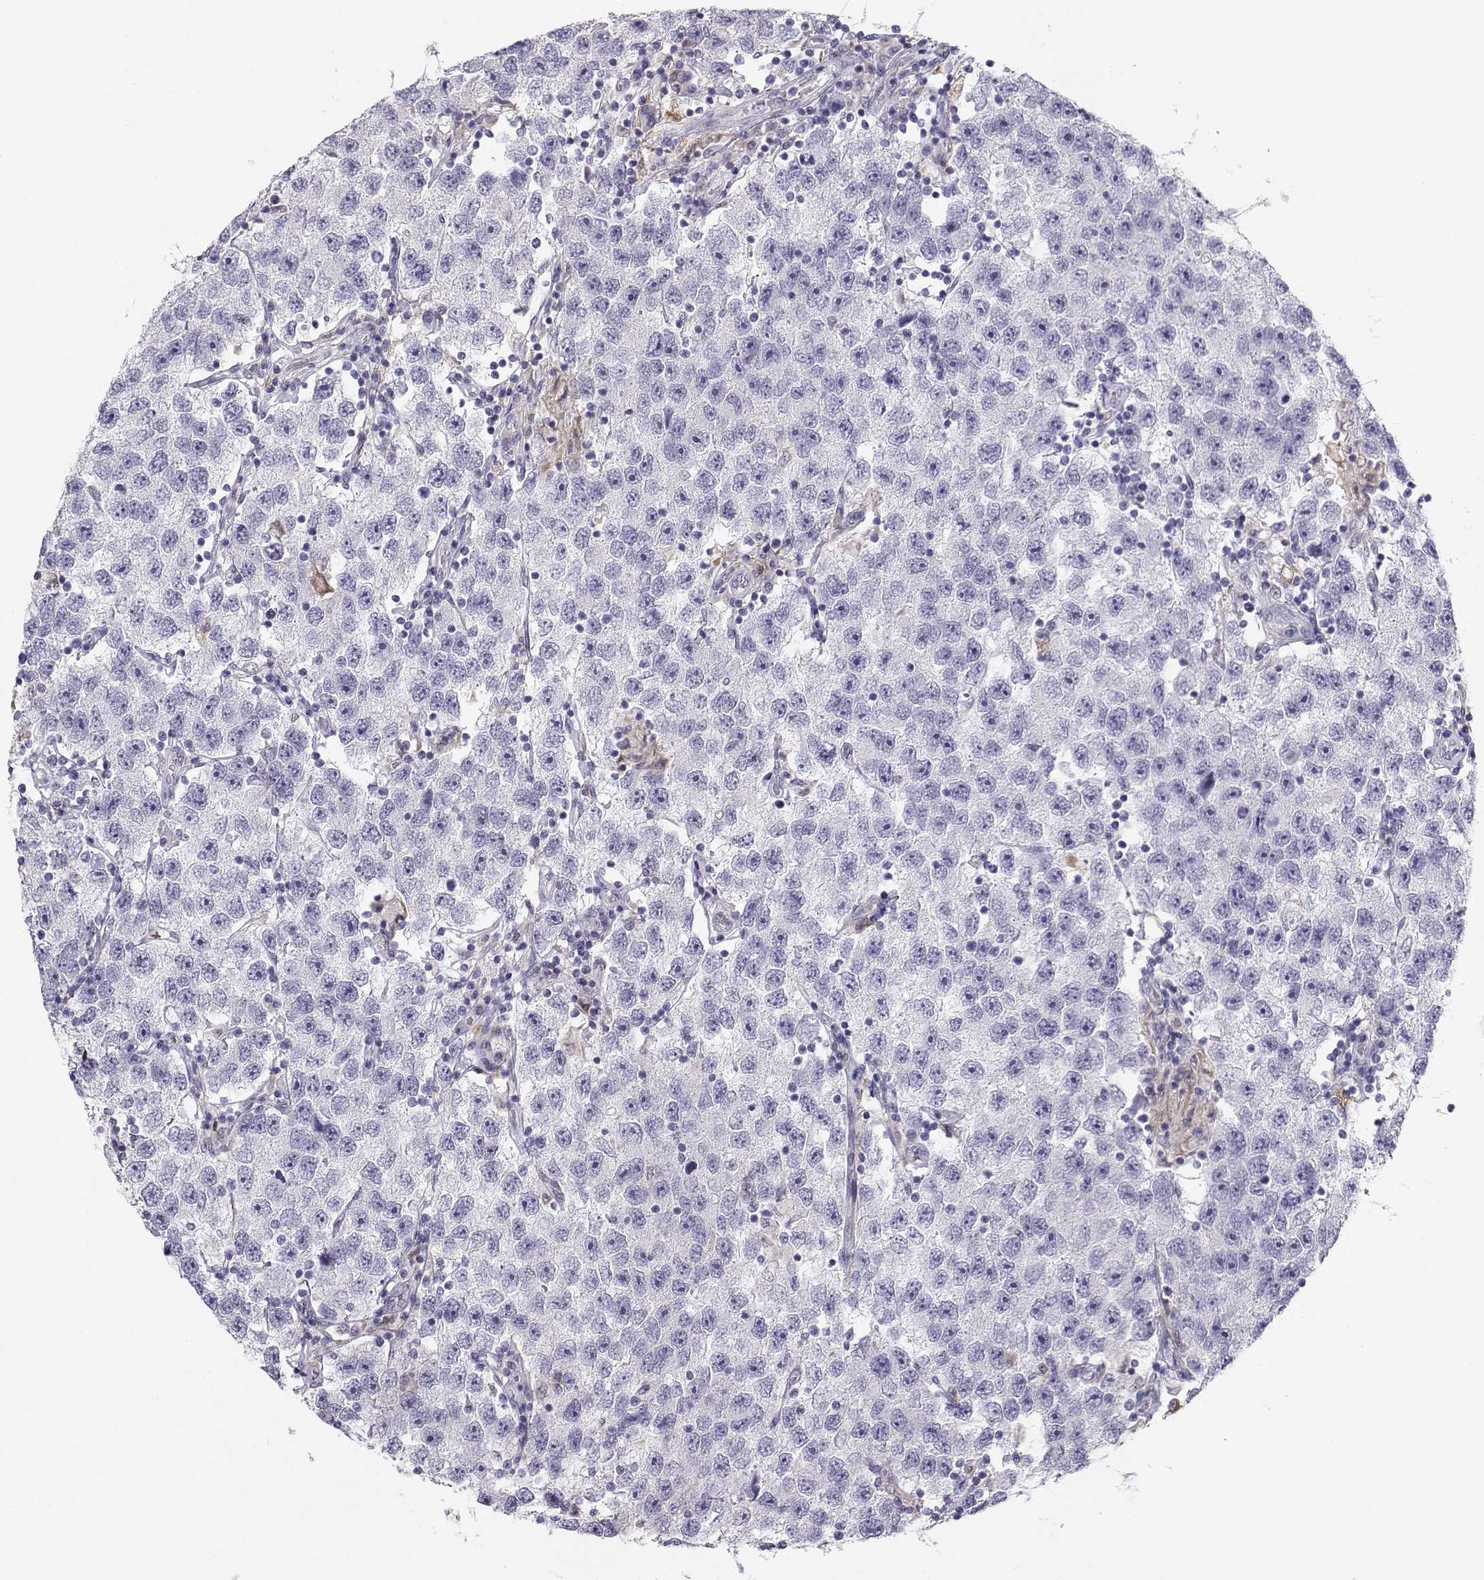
{"staining": {"intensity": "negative", "quantity": "none", "location": "none"}, "tissue": "testis cancer", "cell_type": "Tumor cells", "image_type": "cancer", "snomed": [{"axis": "morphology", "description": "Seminoma, NOS"}, {"axis": "topography", "description": "Testis"}], "caption": "Protein analysis of testis seminoma exhibits no significant expression in tumor cells.", "gene": "DCLK3", "patient": {"sex": "male", "age": 26}}